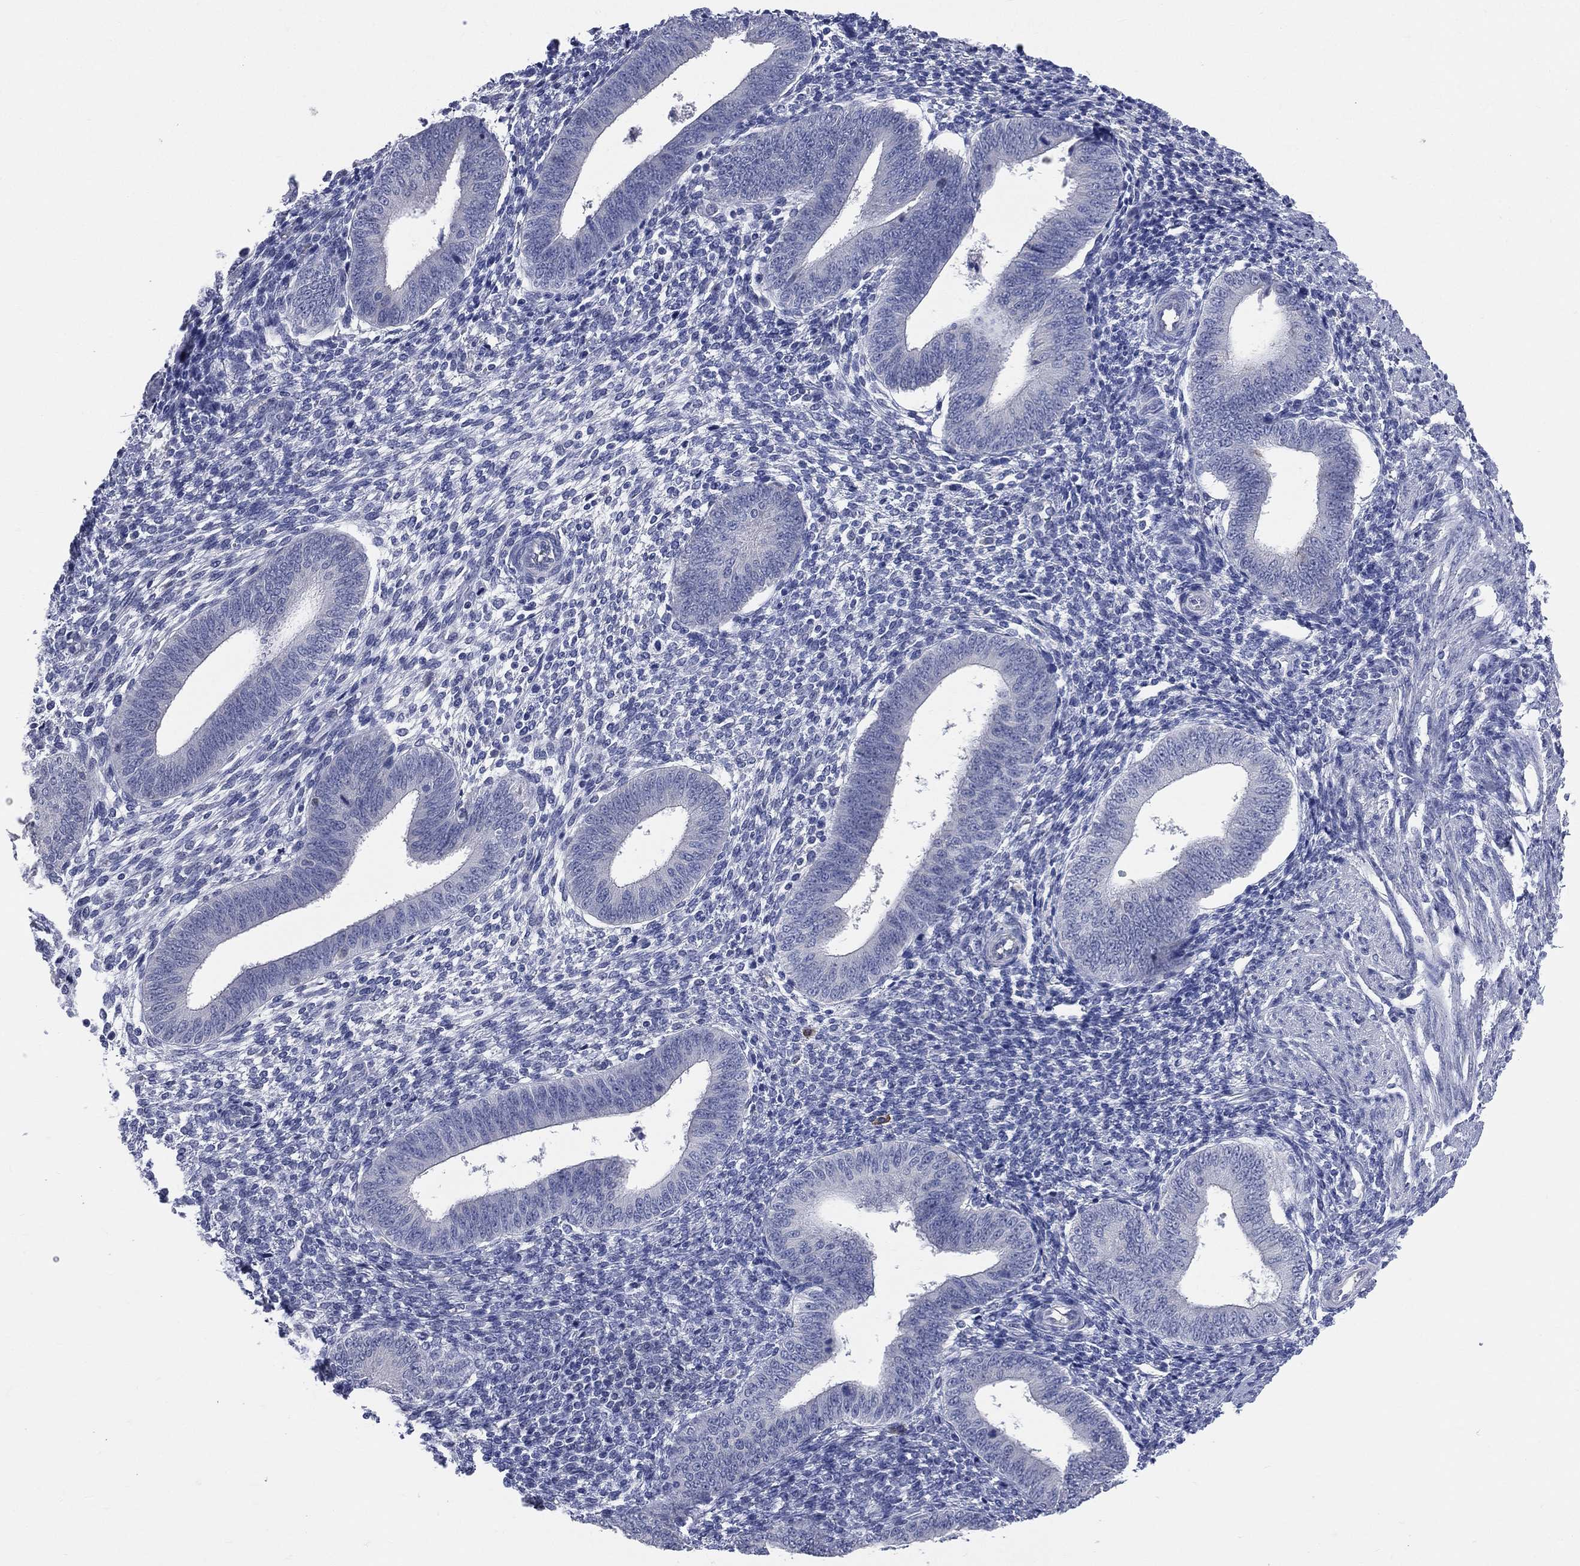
{"staining": {"intensity": "negative", "quantity": "none", "location": "none"}, "tissue": "endometrium", "cell_type": "Cells in endometrial stroma", "image_type": "normal", "snomed": [{"axis": "morphology", "description": "Normal tissue, NOS"}, {"axis": "topography", "description": "Endometrium"}], "caption": "A high-resolution histopathology image shows immunohistochemistry (IHC) staining of normal endometrium, which demonstrates no significant expression in cells in endometrial stroma.", "gene": "AKAP3", "patient": {"sex": "female", "age": 39}}